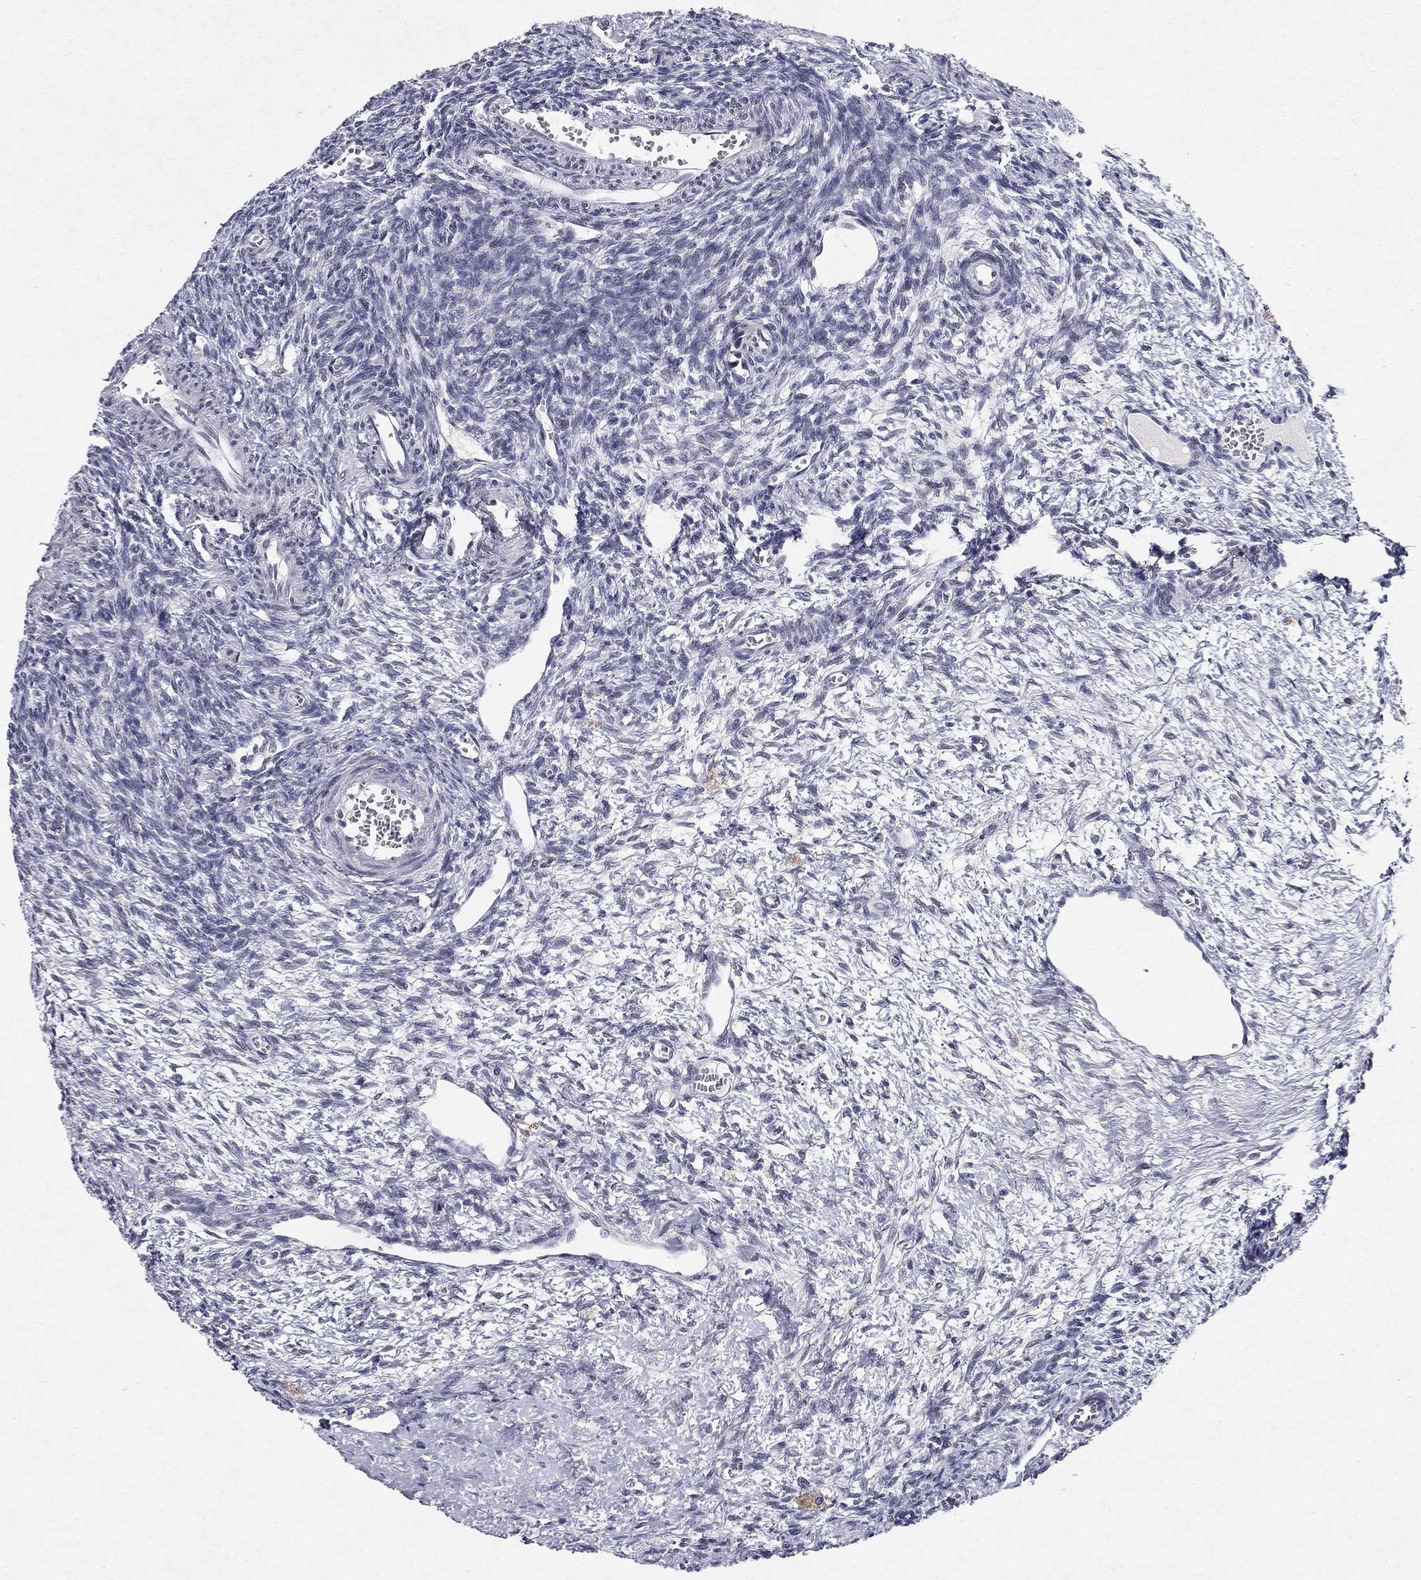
{"staining": {"intensity": "negative", "quantity": "none", "location": "none"}, "tissue": "ovary", "cell_type": "Ovarian stroma cells", "image_type": "normal", "snomed": [{"axis": "morphology", "description": "Normal tissue, NOS"}, {"axis": "topography", "description": "Ovary"}], "caption": "Ovary stained for a protein using IHC reveals no expression ovarian stroma cells.", "gene": "RBFOX1", "patient": {"sex": "female", "age": 27}}